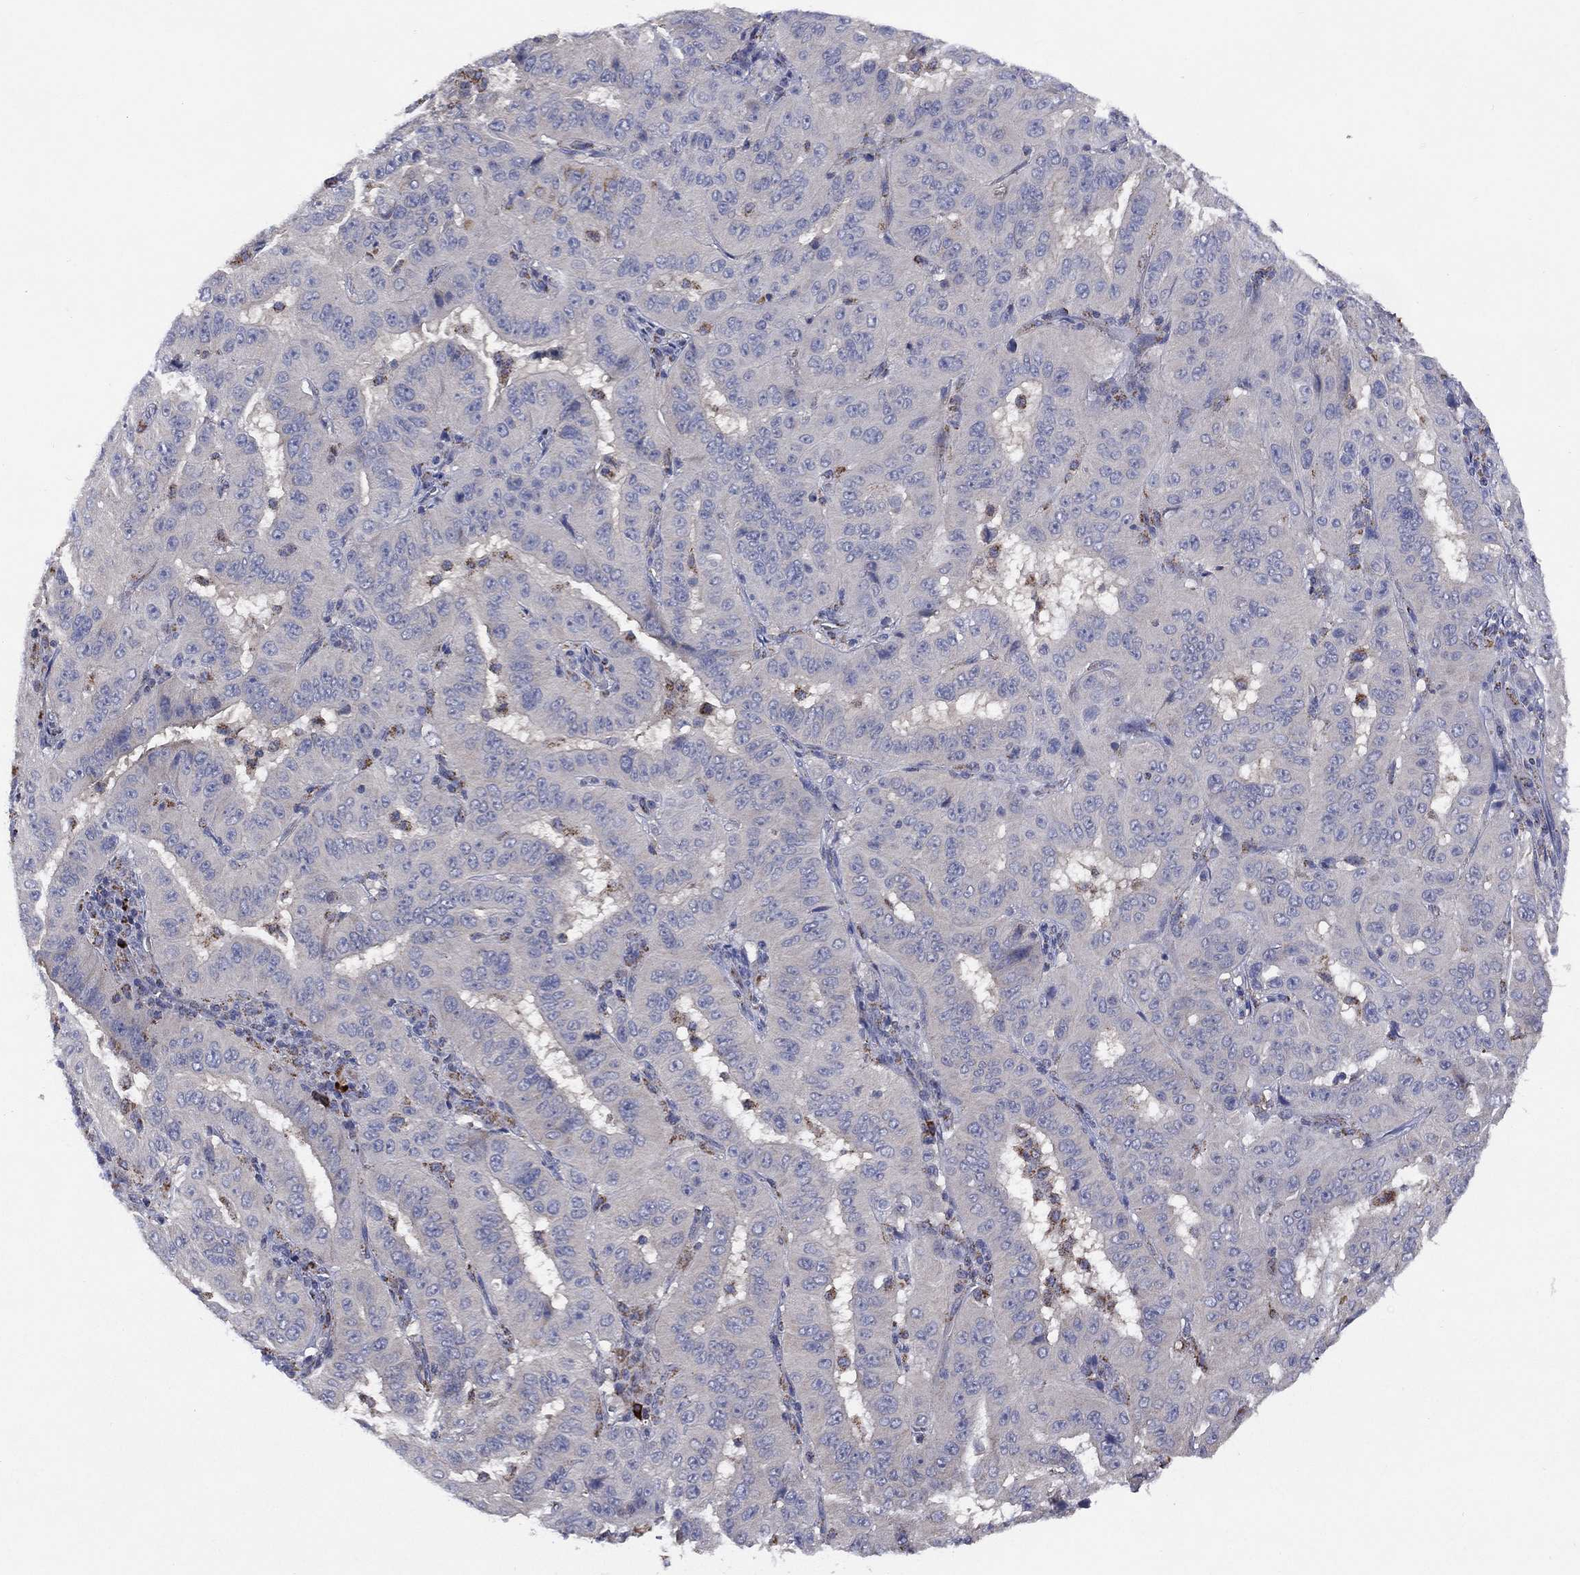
{"staining": {"intensity": "negative", "quantity": "none", "location": "none"}, "tissue": "pancreatic cancer", "cell_type": "Tumor cells", "image_type": "cancer", "snomed": [{"axis": "morphology", "description": "Adenocarcinoma, NOS"}, {"axis": "topography", "description": "Pancreas"}], "caption": "This micrograph is of adenocarcinoma (pancreatic) stained with immunohistochemistry (IHC) to label a protein in brown with the nuclei are counter-stained blue. There is no positivity in tumor cells. Nuclei are stained in blue.", "gene": "PPP2R5A", "patient": {"sex": "male", "age": 63}}